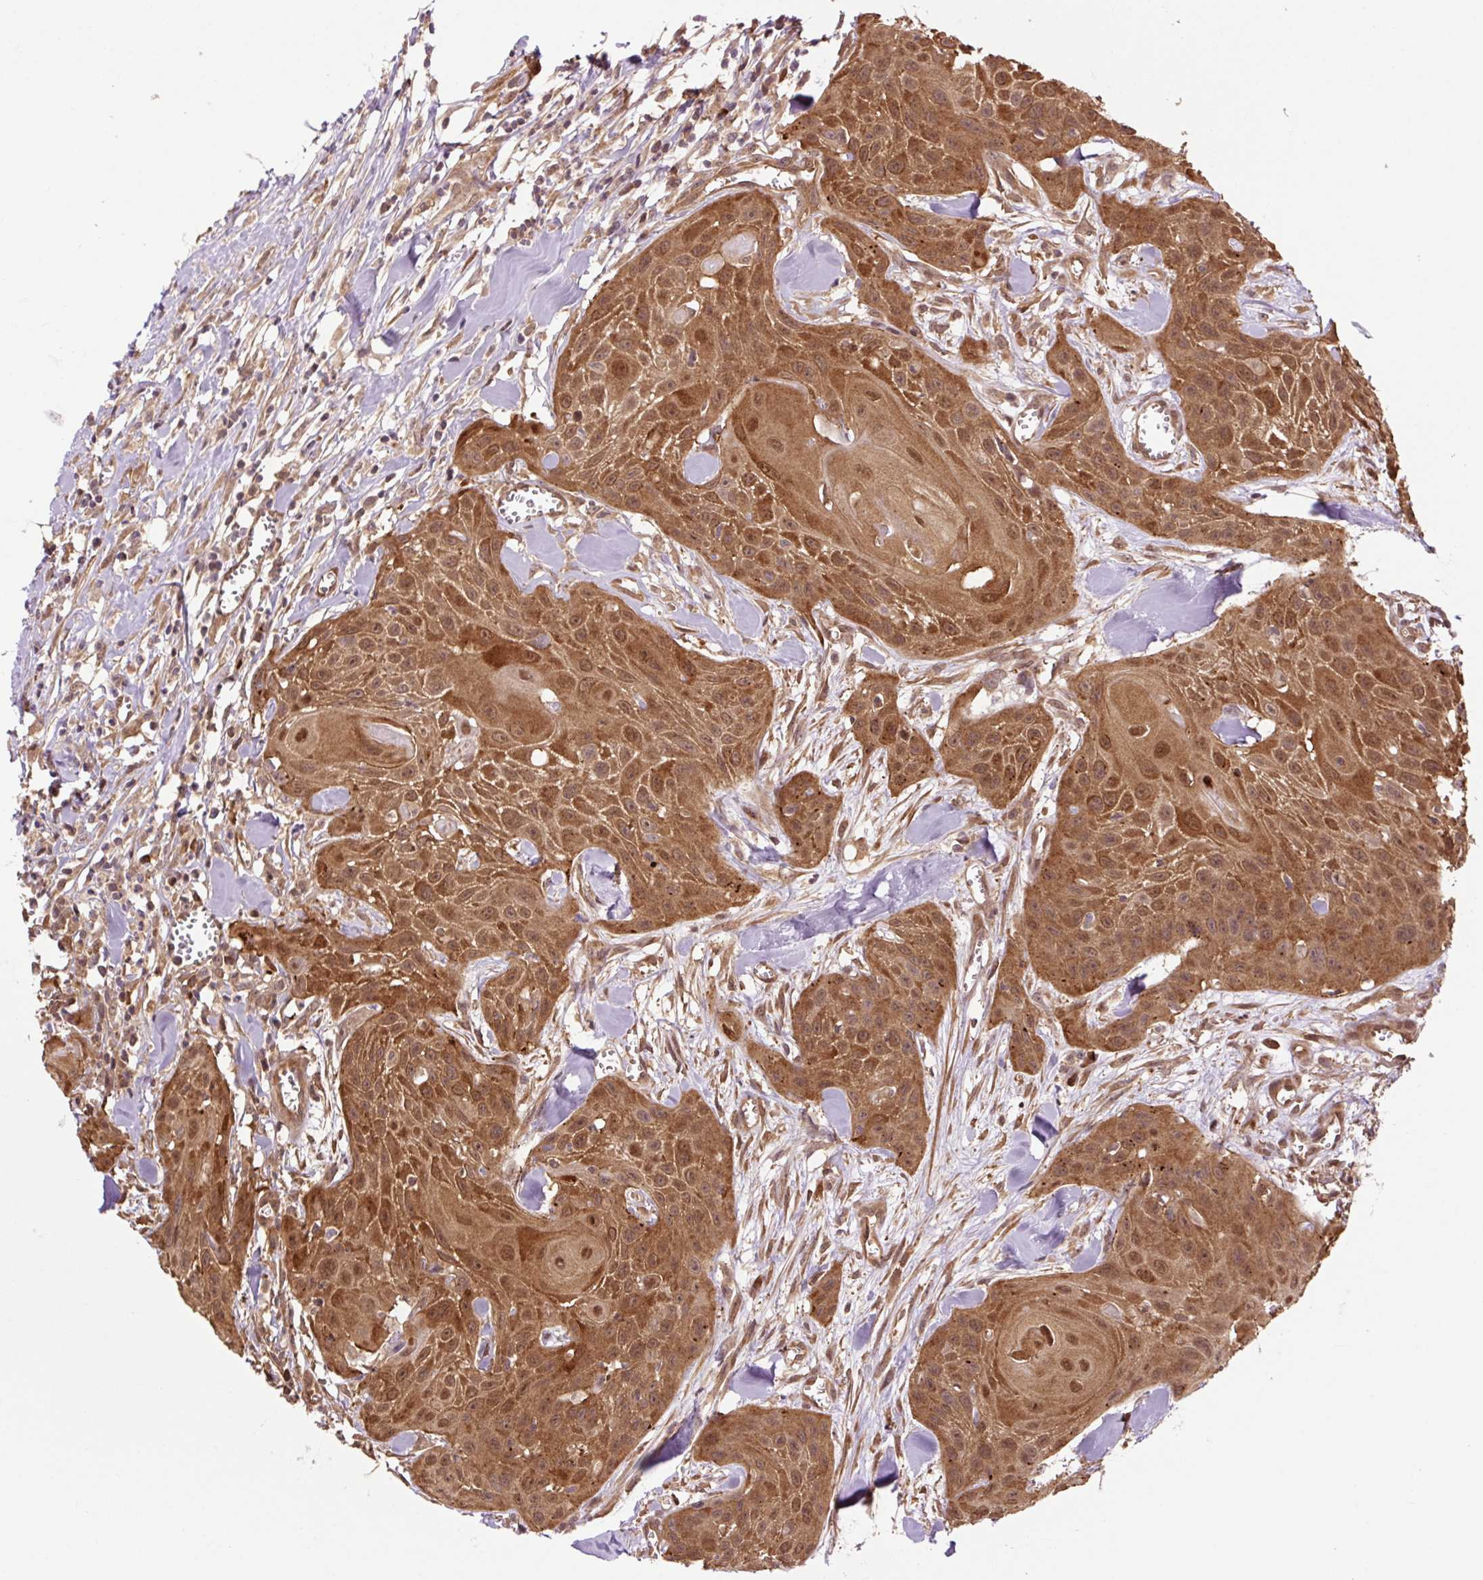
{"staining": {"intensity": "strong", "quantity": ">75%", "location": "cytoplasmic/membranous,nuclear"}, "tissue": "head and neck cancer", "cell_type": "Tumor cells", "image_type": "cancer", "snomed": [{"axis": "morphology", "description": "Squamous cell carcinoma, NOS"}, {"axis": "topography", "description": "Lymph node"}, {"axis": "topography", "description": "Salivary gland"}, {"axis": "topography", "description": "Head-Neck"}], "caption": "Human head and neck squamous cell carcinoma stained with a protein marker shows strong staining in tumor cells.", "gene": "TPT1", "patient": {"sex": "female", "age": 74}}